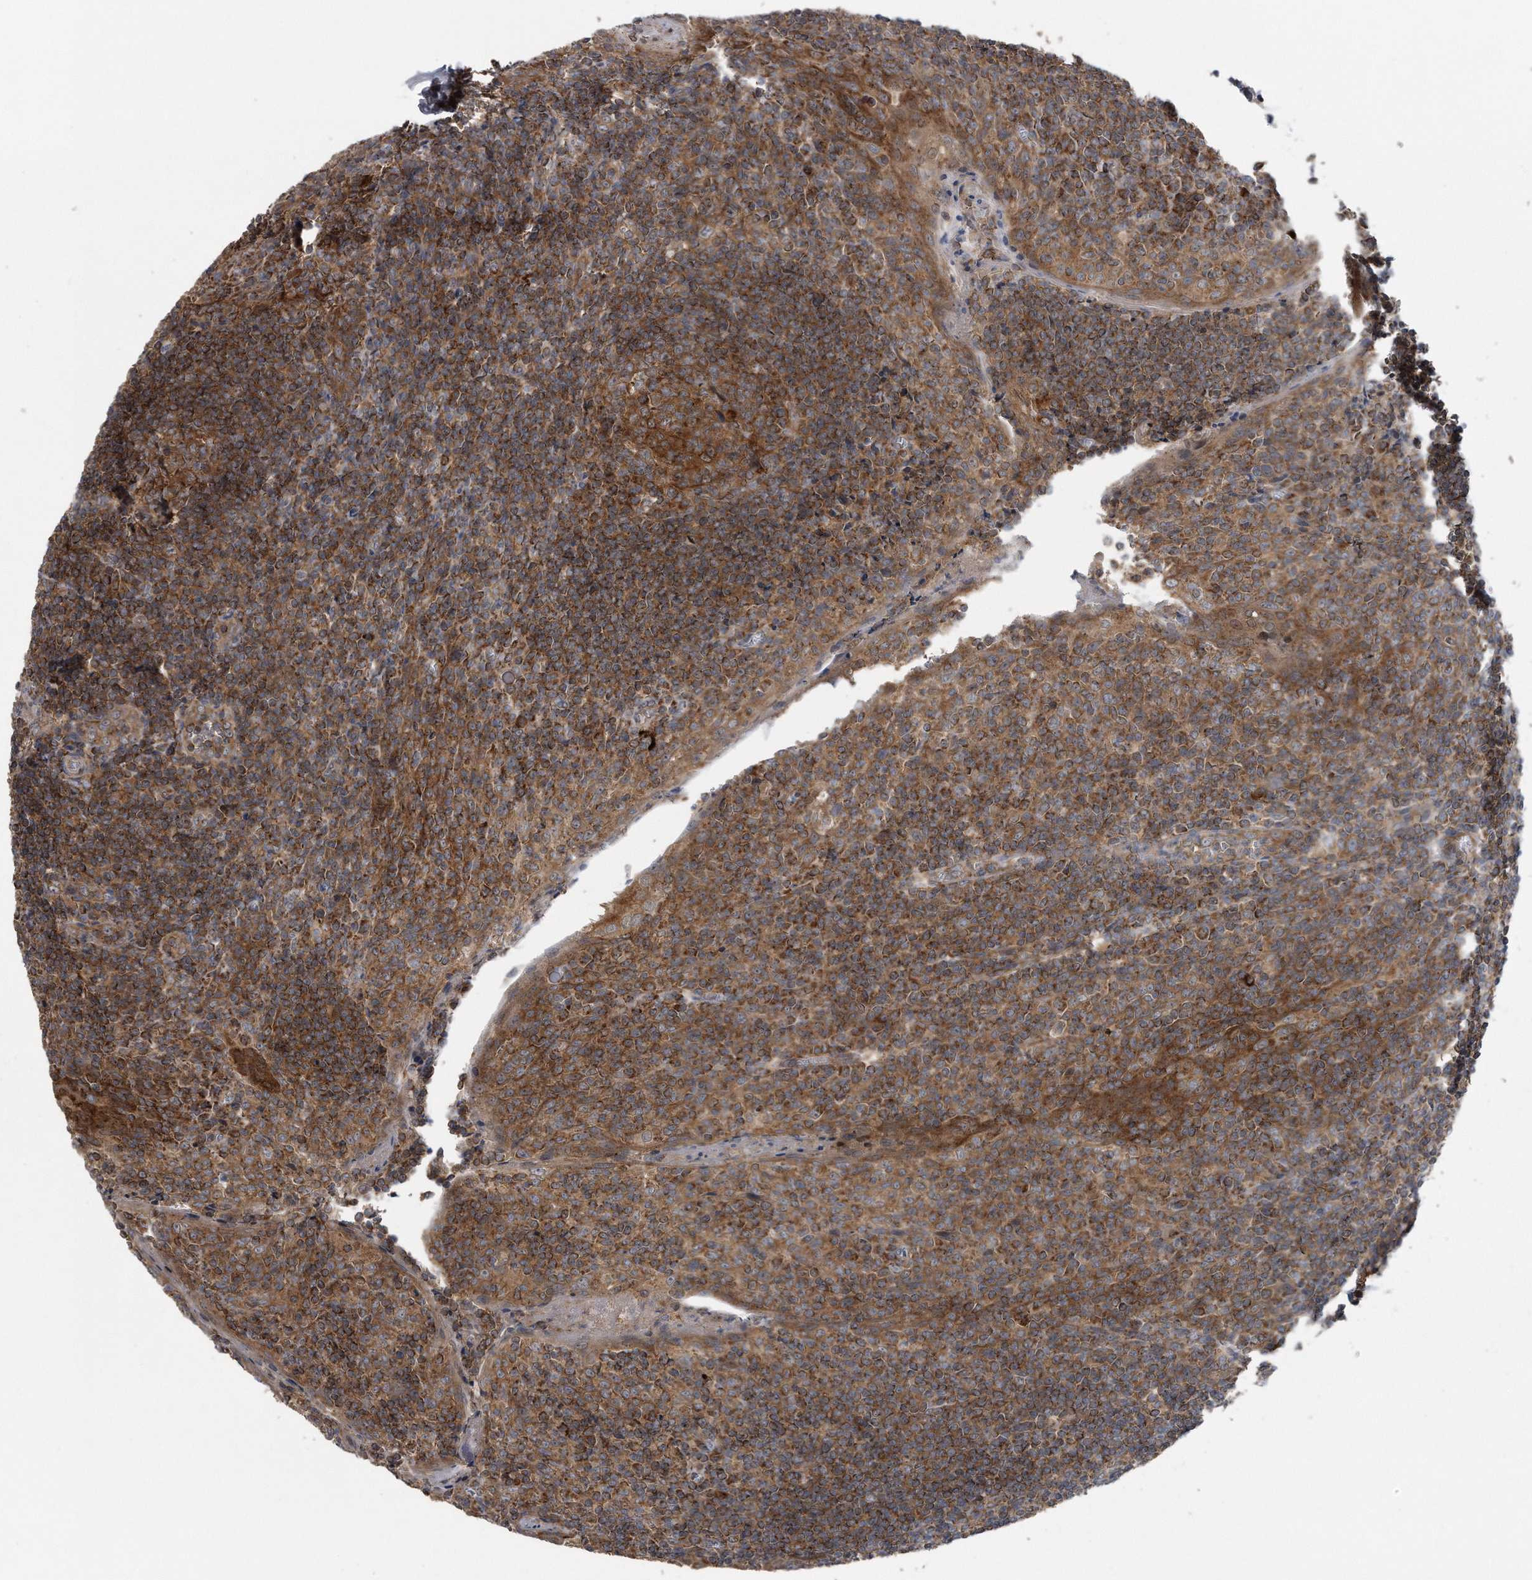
{"staining": {"intensity": "strong", "quantity": ">75%", "location": "cytoplasmic/membranous"}, "tissue": "tonsil", "cell_type": "Germinal center cells", "image_type": "normal", "snomed": [{"axis": "morphology", "description": "Normal tissue, NOS"}, {"axis": "topography", "description": "Tonsil"}], "caption": "This micrograph demonstrates immunohistochemistry (IHC) staining of unremarkable human tonsil, with high strong cytoplasmic/membranous staining in about >75% of germinal center cells.", "gene": "ALPK2", "patient": {"sex": "male", "age": 27}}